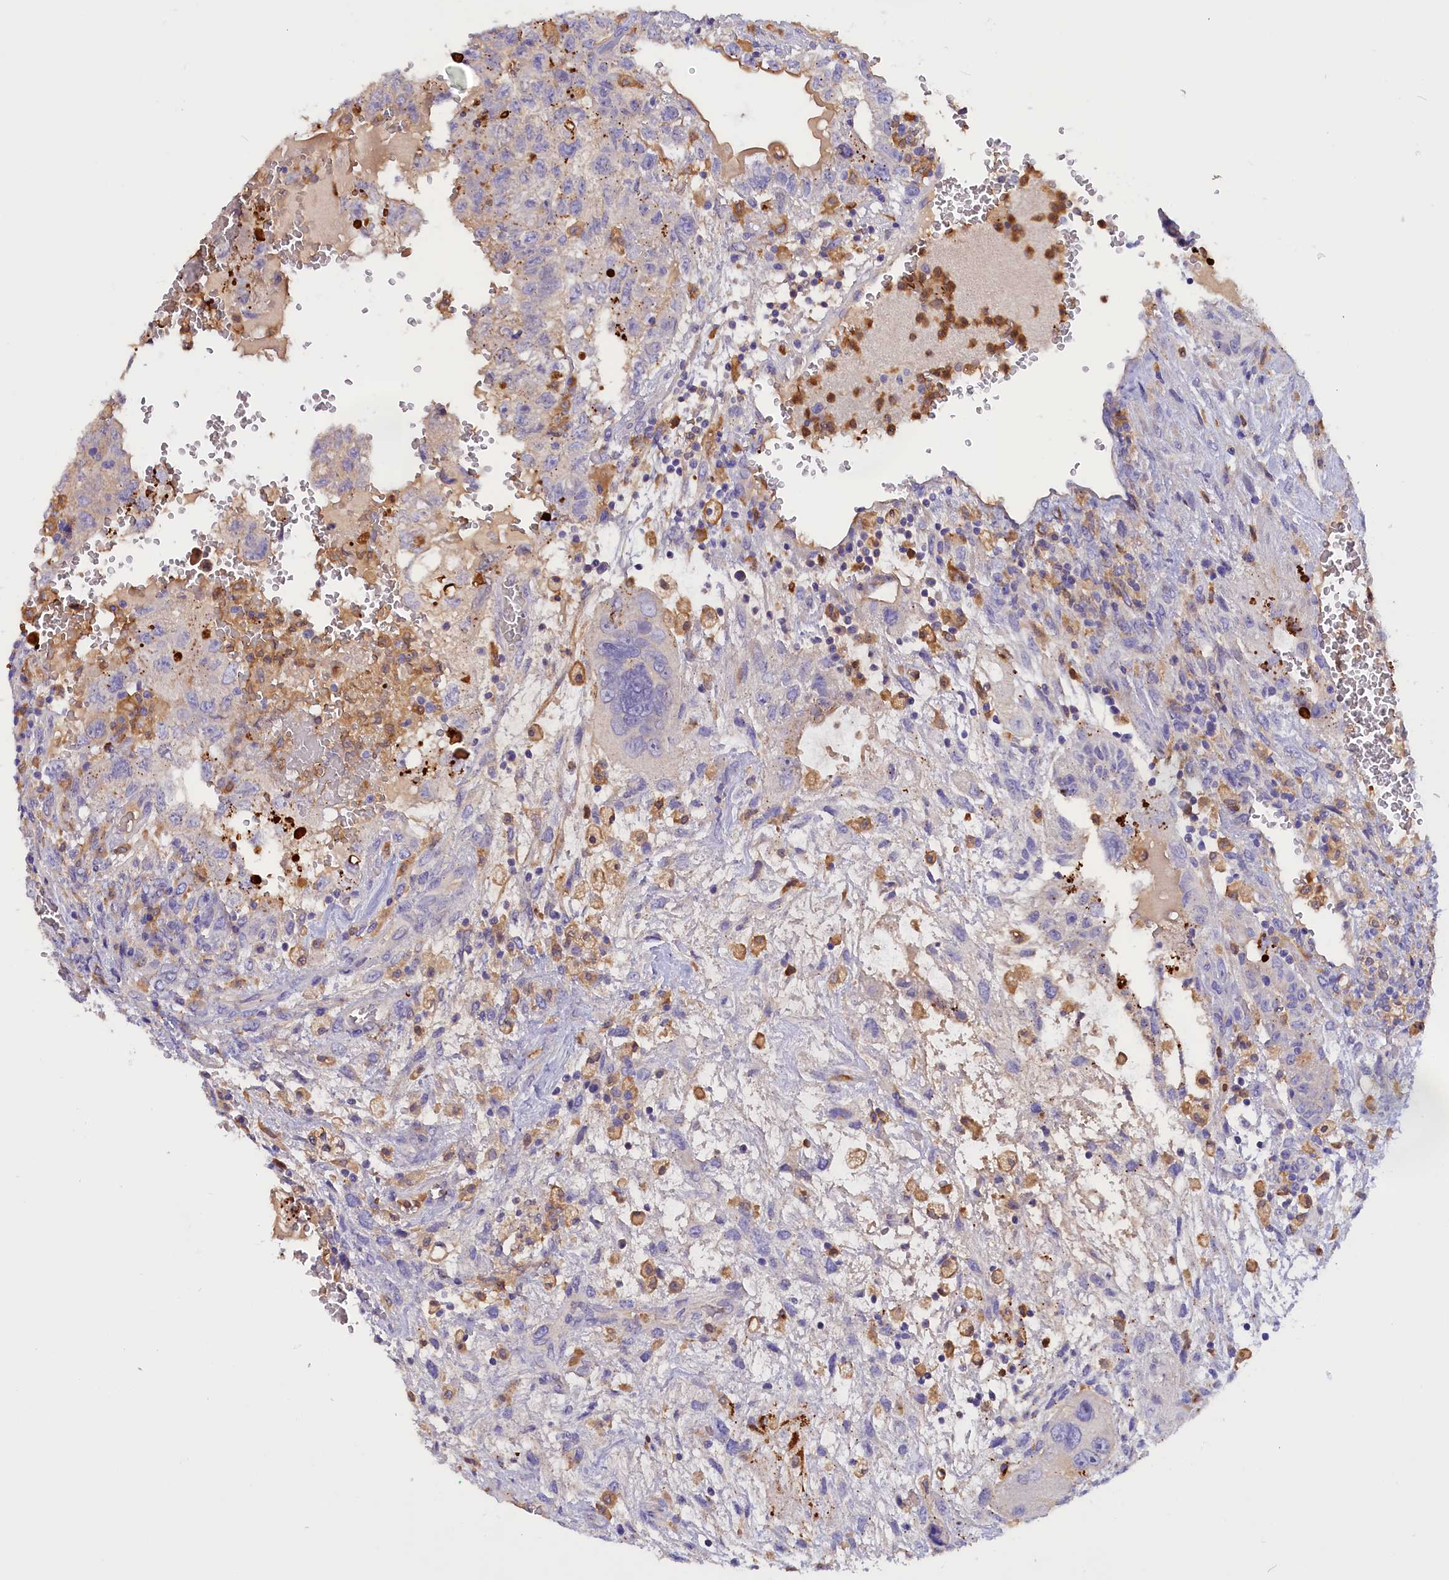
{"staining": {"intensity": "negative", "quantity": "none", "location": "none"}, "tissue": "testis cancer", "cell_type": "Tumor cells", "image_type": "cancer", "snomed": [{"axis": "morphology", "description": "Carcinoma, Embryonal, NOS"}, {"axis": "topography", "description": "Testis"}], "caption": "Embryonal carcinoma (testis) was stained to show a protein in brown. There is no significant staining in tumor cells. (DAB (3,3'-diaminobenzidine) immunohistochemistry visualized using brightfield microscopy, high magnification).", "gene": "FAM149B1", "patient": {"sex": "male", "age": 36}}